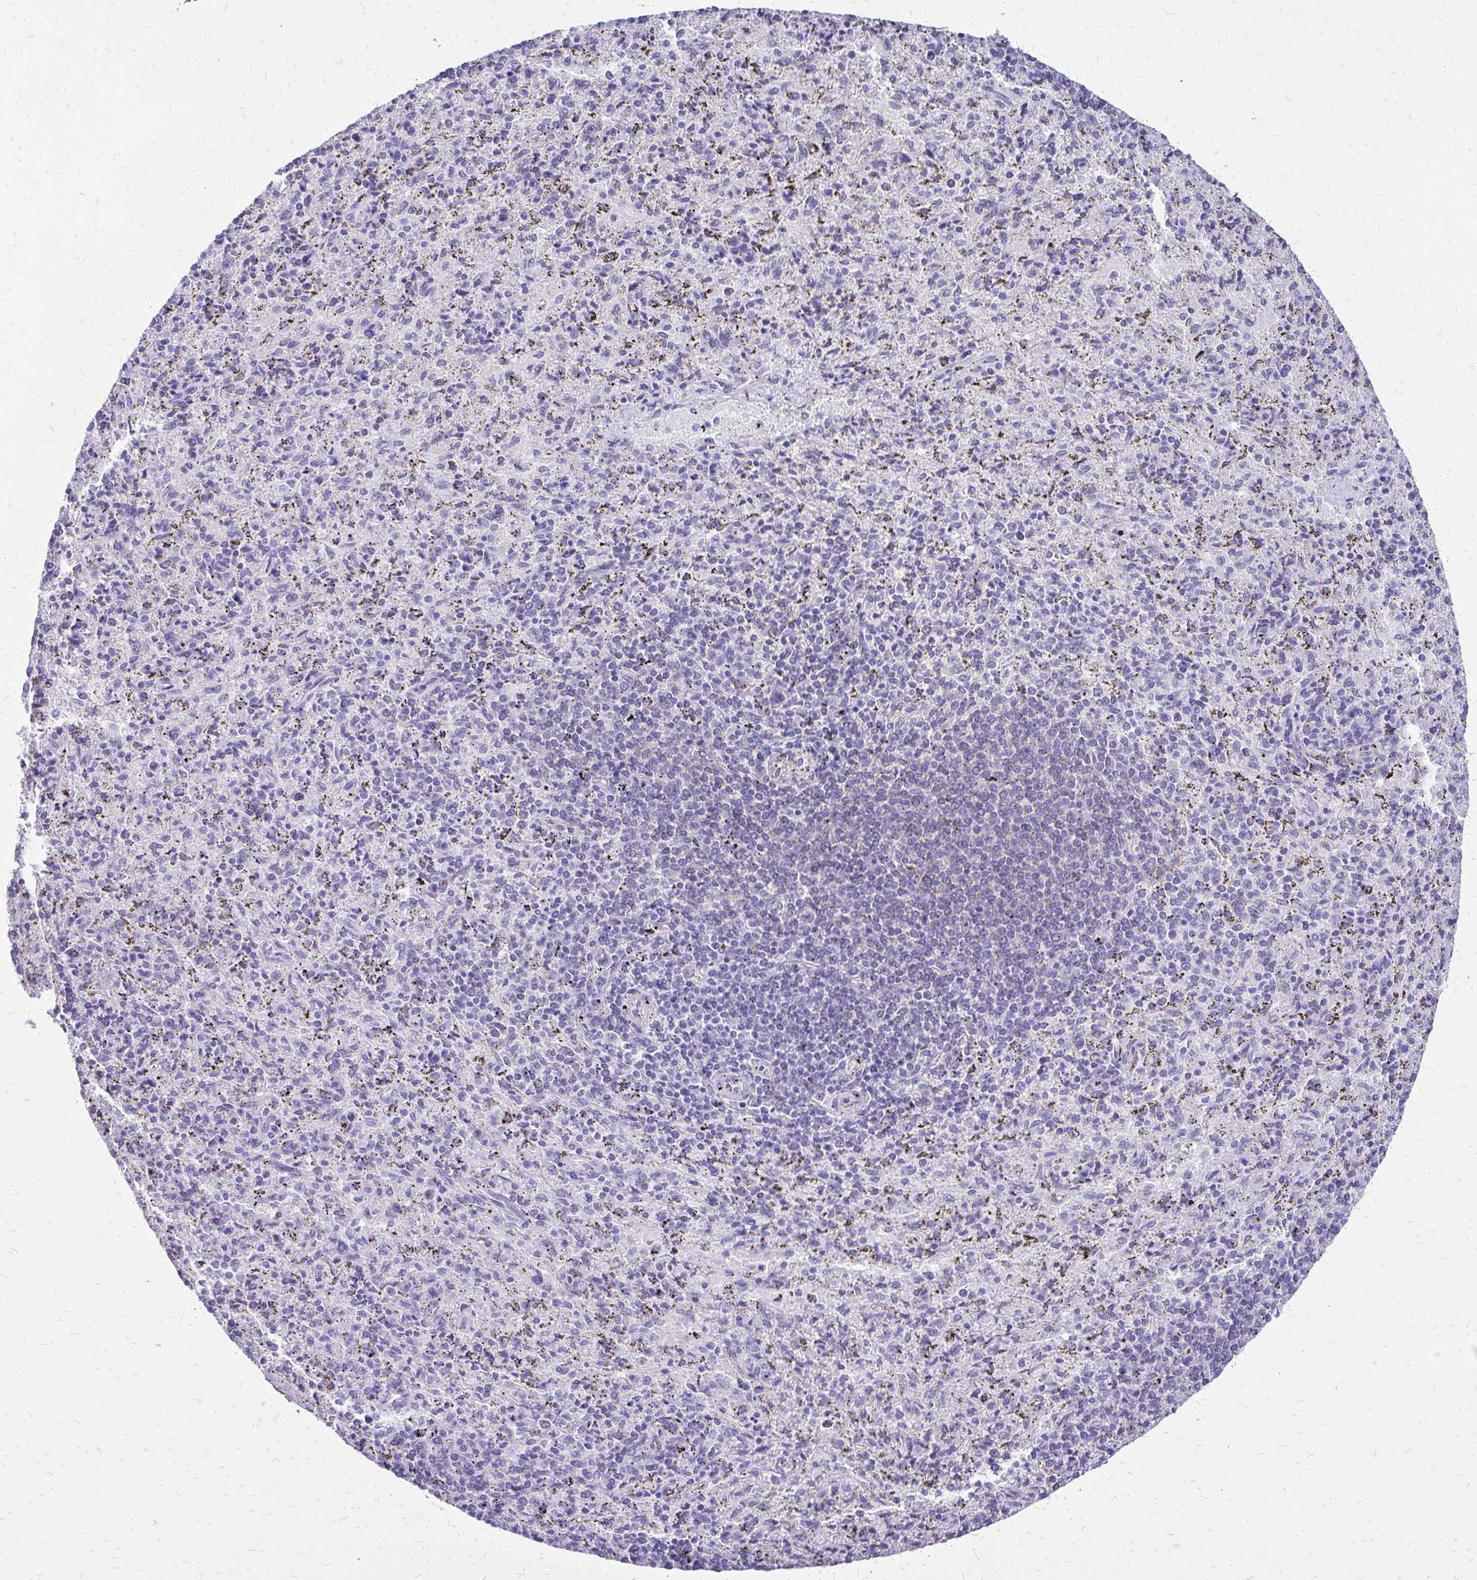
{"staining": {"intensity": "negative", "quantity": "none", "location": "none"}, "tissue": "spleen", "cell_type": "Cells in red pulp", "image_type": "normal", "snomed": [{"axis": "morphology", "description": "Normal tissue, NOS"}, {"axis": "topography", "description": "Spleen"}], "caption": "Spleen stained for a protein using immunohistochemistry (IHC) exhibits no staining cells in red pulp.", "gene": "SLC32A1", "patient": {"sex": "male", "age": 57}}